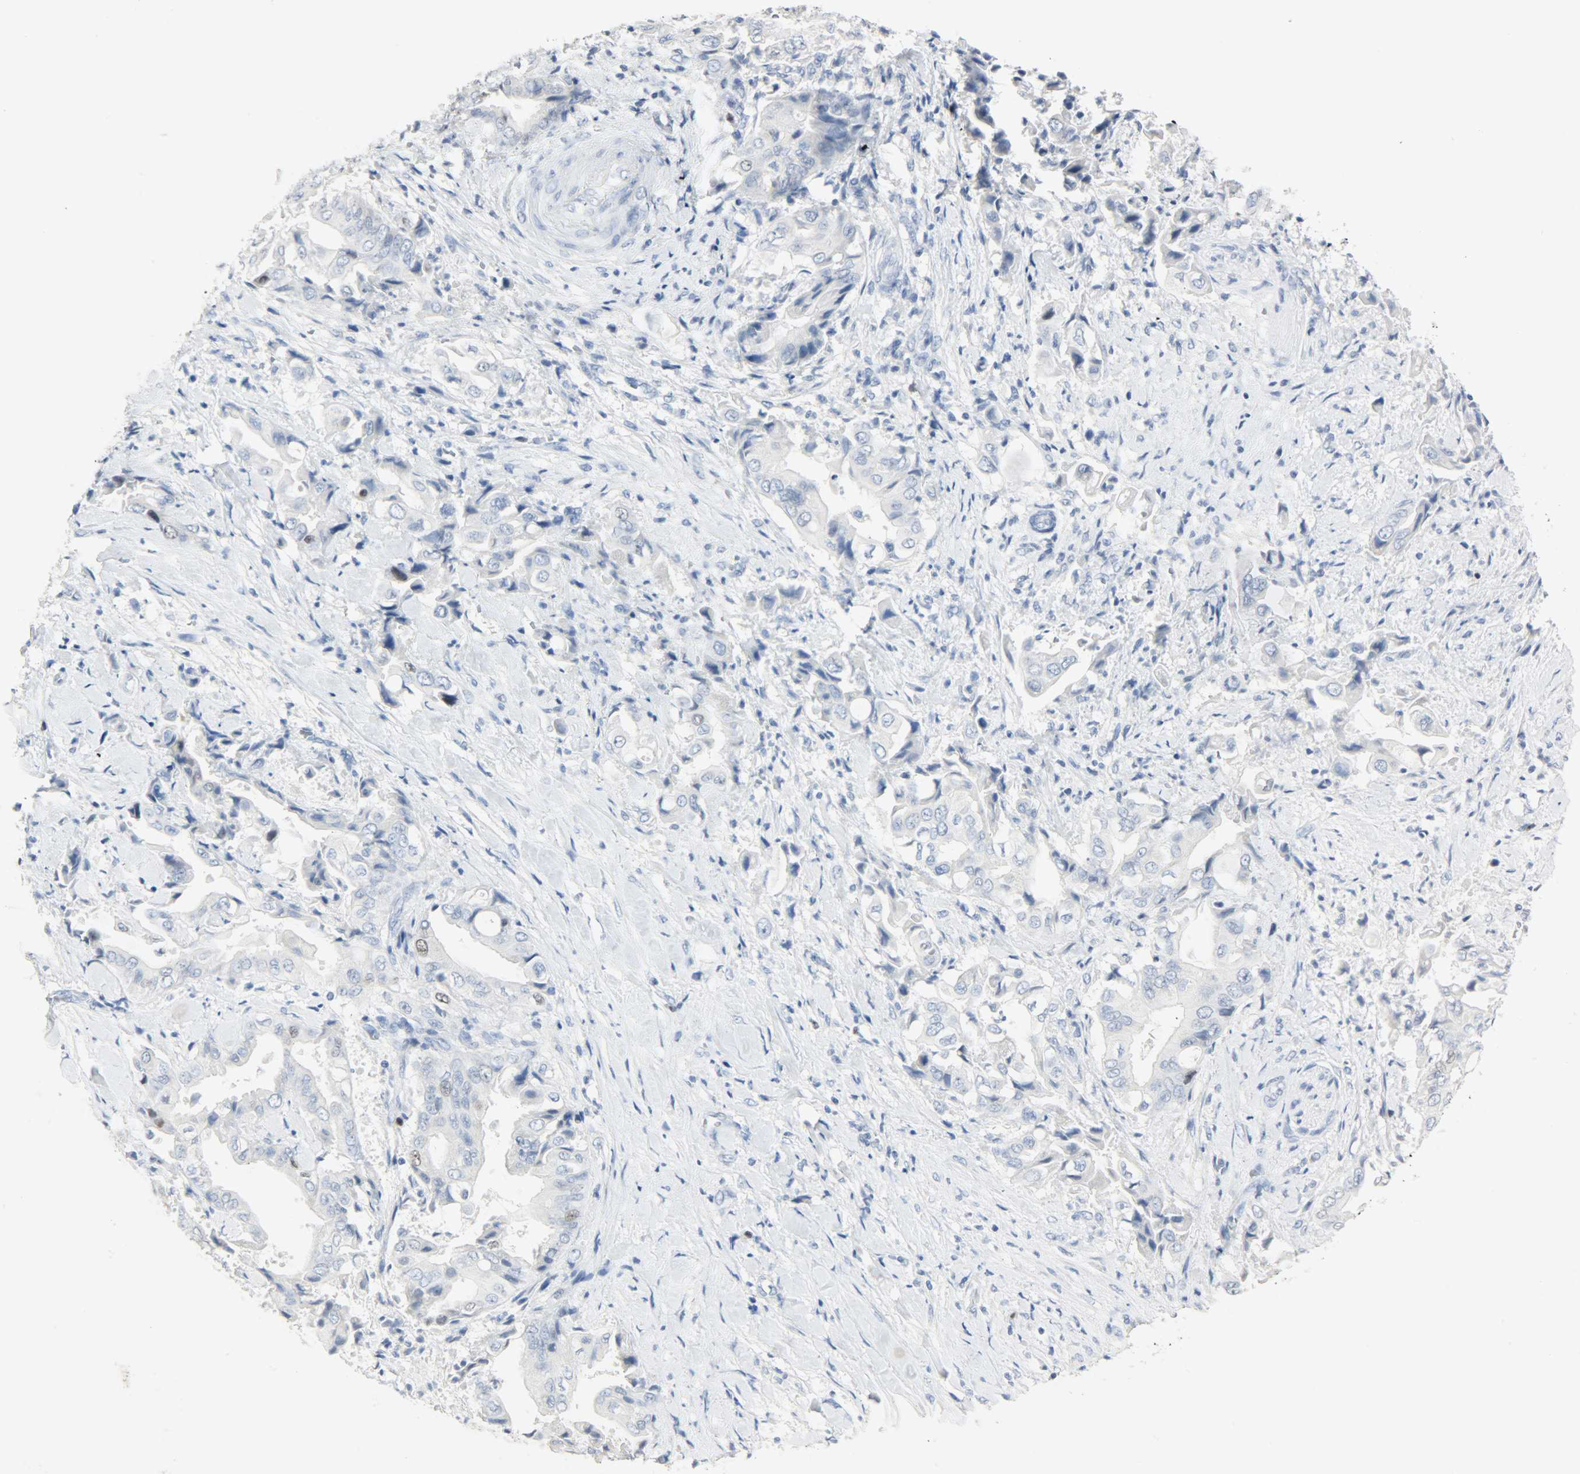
{"staining": {"intensity": "moderate", "quantity": "<25%", "location": "nuclear"}, "tissue": "liver cancer", "cell_type": "Tumor cells", "image_type": "cancer", "snomed": [{"axis": "morphology", "description": "Cholangiocarcinoma"}, {"axis": "topography", "description": "Liver"}], "caption": "A histopathology image of human liver cancer stained for a protein displays moderate nuclear brown staining in tumor cells. The staining was performed using DAB (3,3'-diaminobenzidine), with brown indicating positive protein expression. Nuclei are stained blue with hematoxylin.", "gene": "HELLS", "patient": {"sex": "male", "age": 58}}